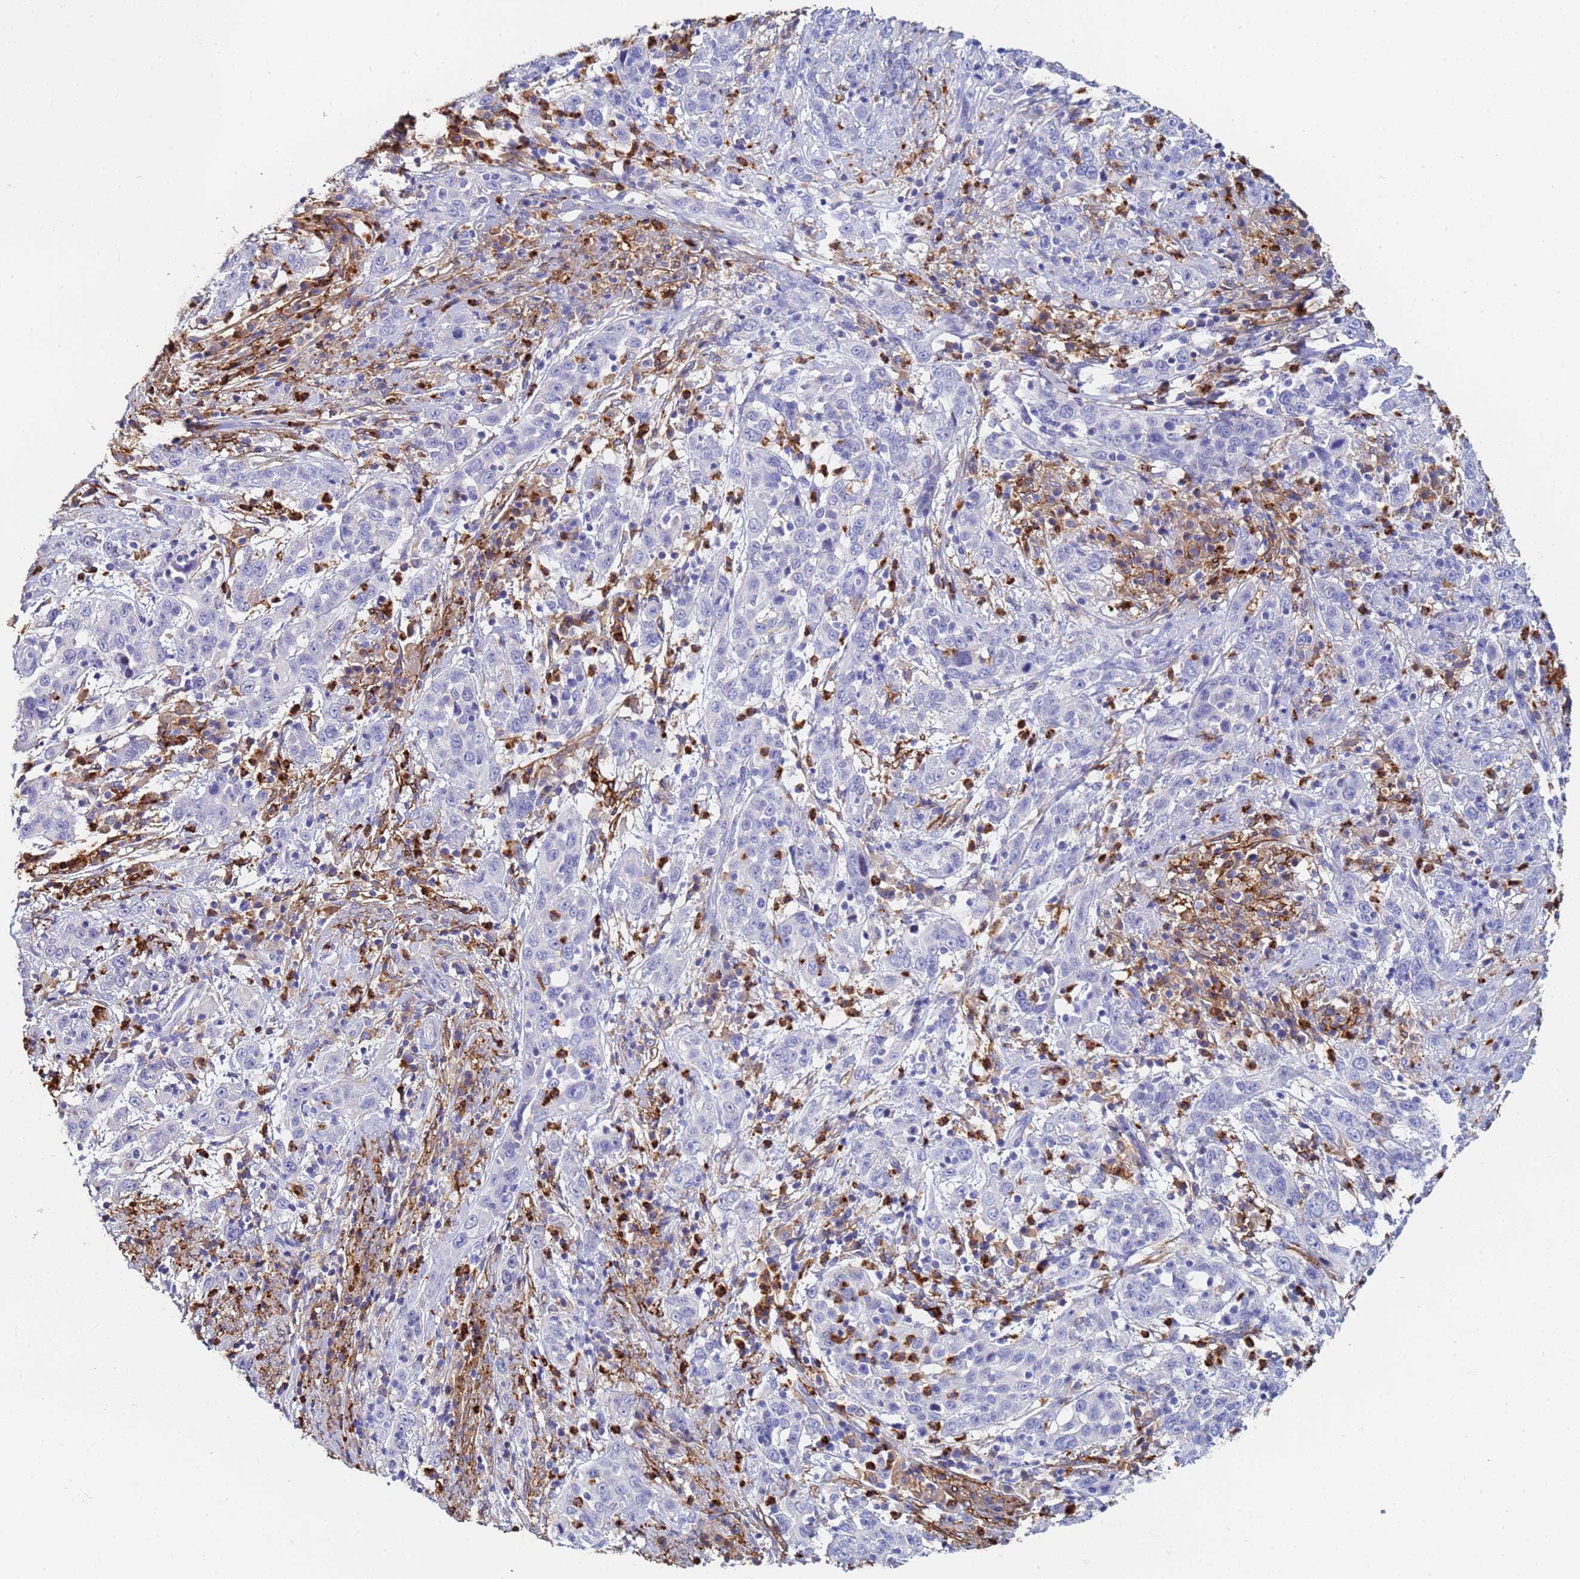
{"staining": {"intensity": "negative", "quantity": "none", "location": "none"}, "tissue": "cervical cancer", "cell_type": "Tumor cells", "image_type": "cancer", "snomed": [{"axis": "morphology", "description": "Squamous cell carcinoma, NOS"}, {"axis": "topography", "description": "Cervix"}], "caption": "Protein analysis of squamous cell carcinoma (cervical) demonstrates no significant positivity in tumor cells.", "gene": "BASP1", "patient": {"sex": "female", "age": 46}}